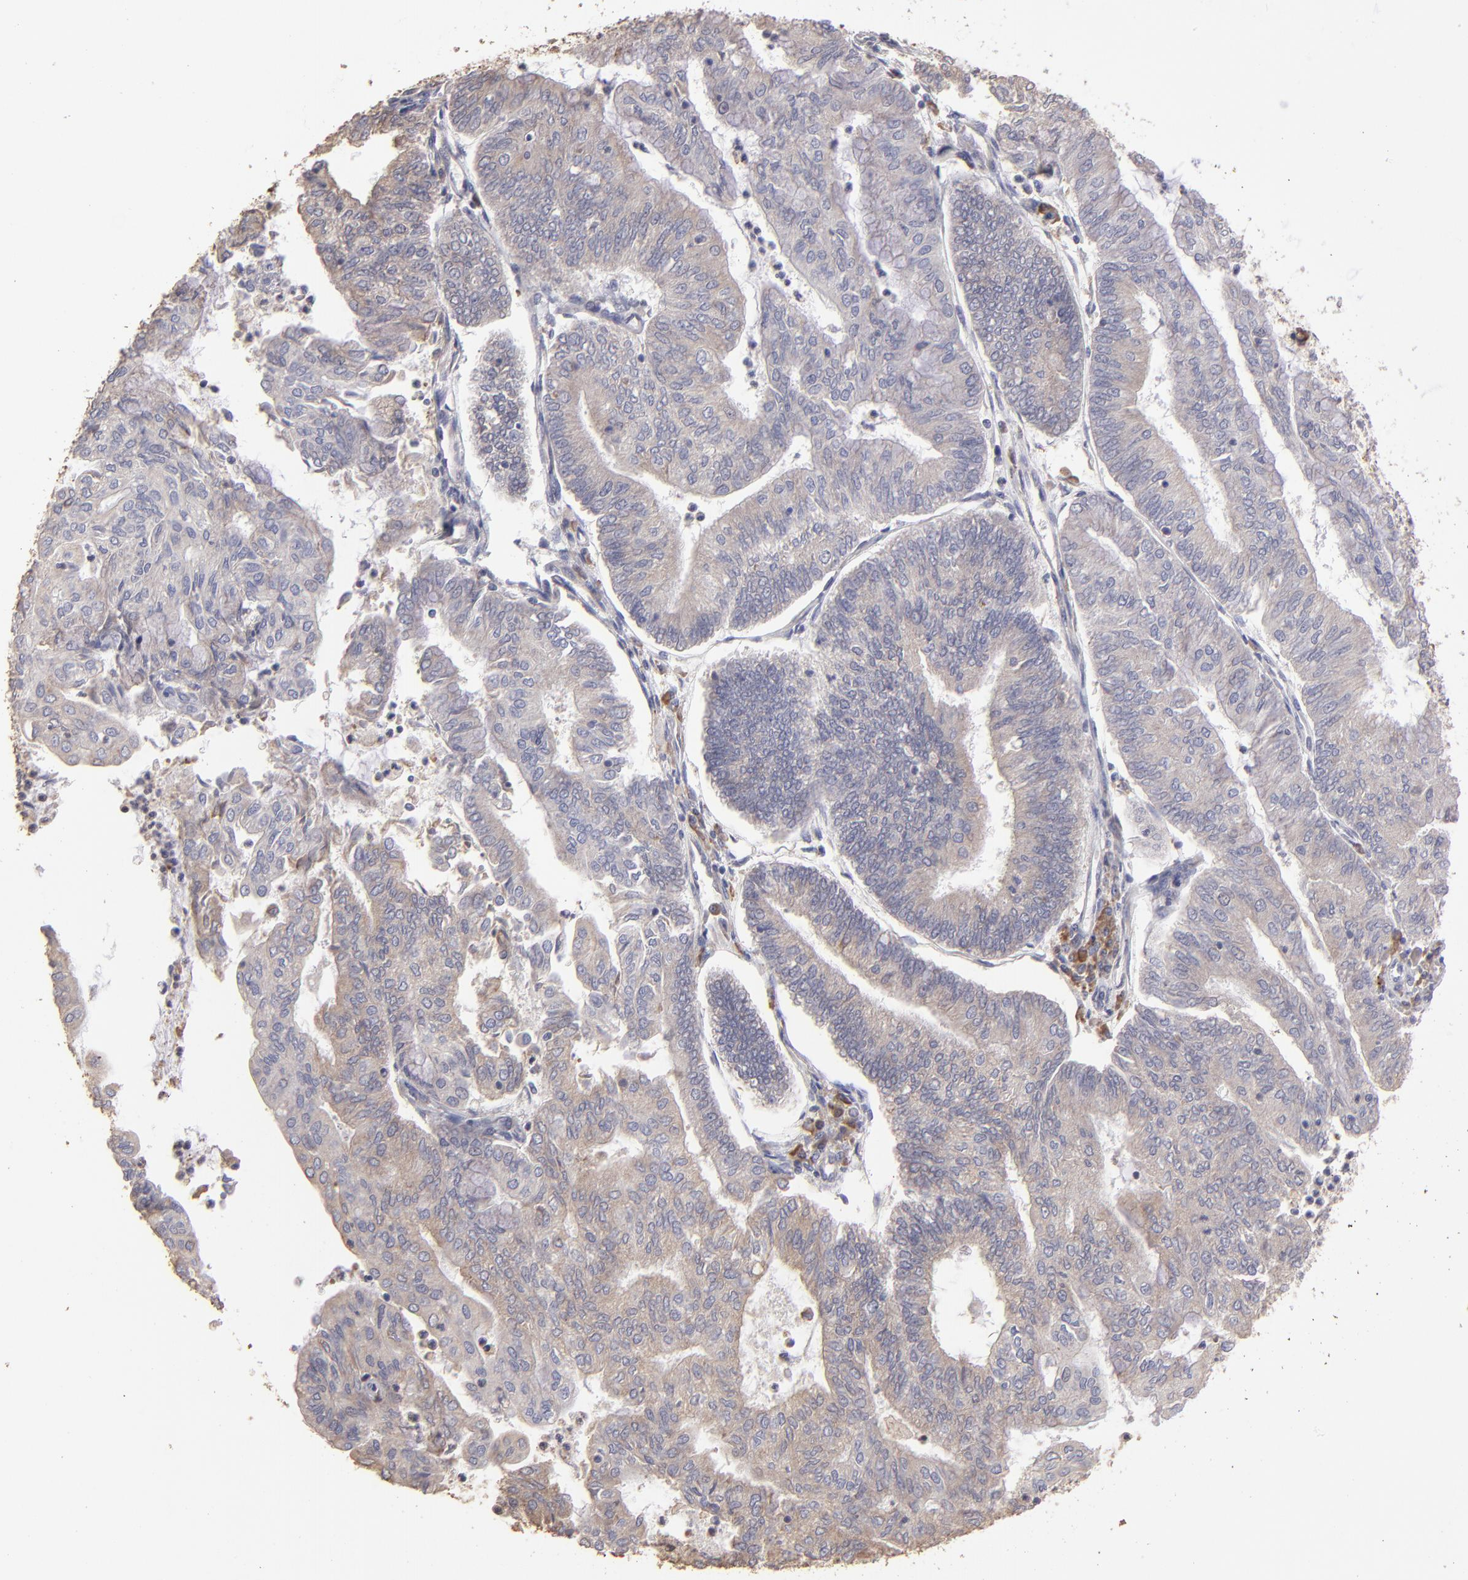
{"staining": {"intensity": "weak", "quantity": ">75%", "location": "cytoplasmic/membranous"}, "tissue": "endometrial cancer", "cell_type": "Tumor cells", "image_type": "cancer", "snomed": [{"axis": "morphology", "description": "Adenocarcinoma, NOS"}, {"axis": "topography", "description": "Endometrium"}], "caption": "Immunohistochemistry histopathology image of endometrial cancer (adenocarcinoma) stained for a protein (brown), which exhibits low levels of weak cytoplasmic/membranous staining in about >75% of tumor cells.", "gene": "CALR", "patient": {"sex": "female", "age": 59}}